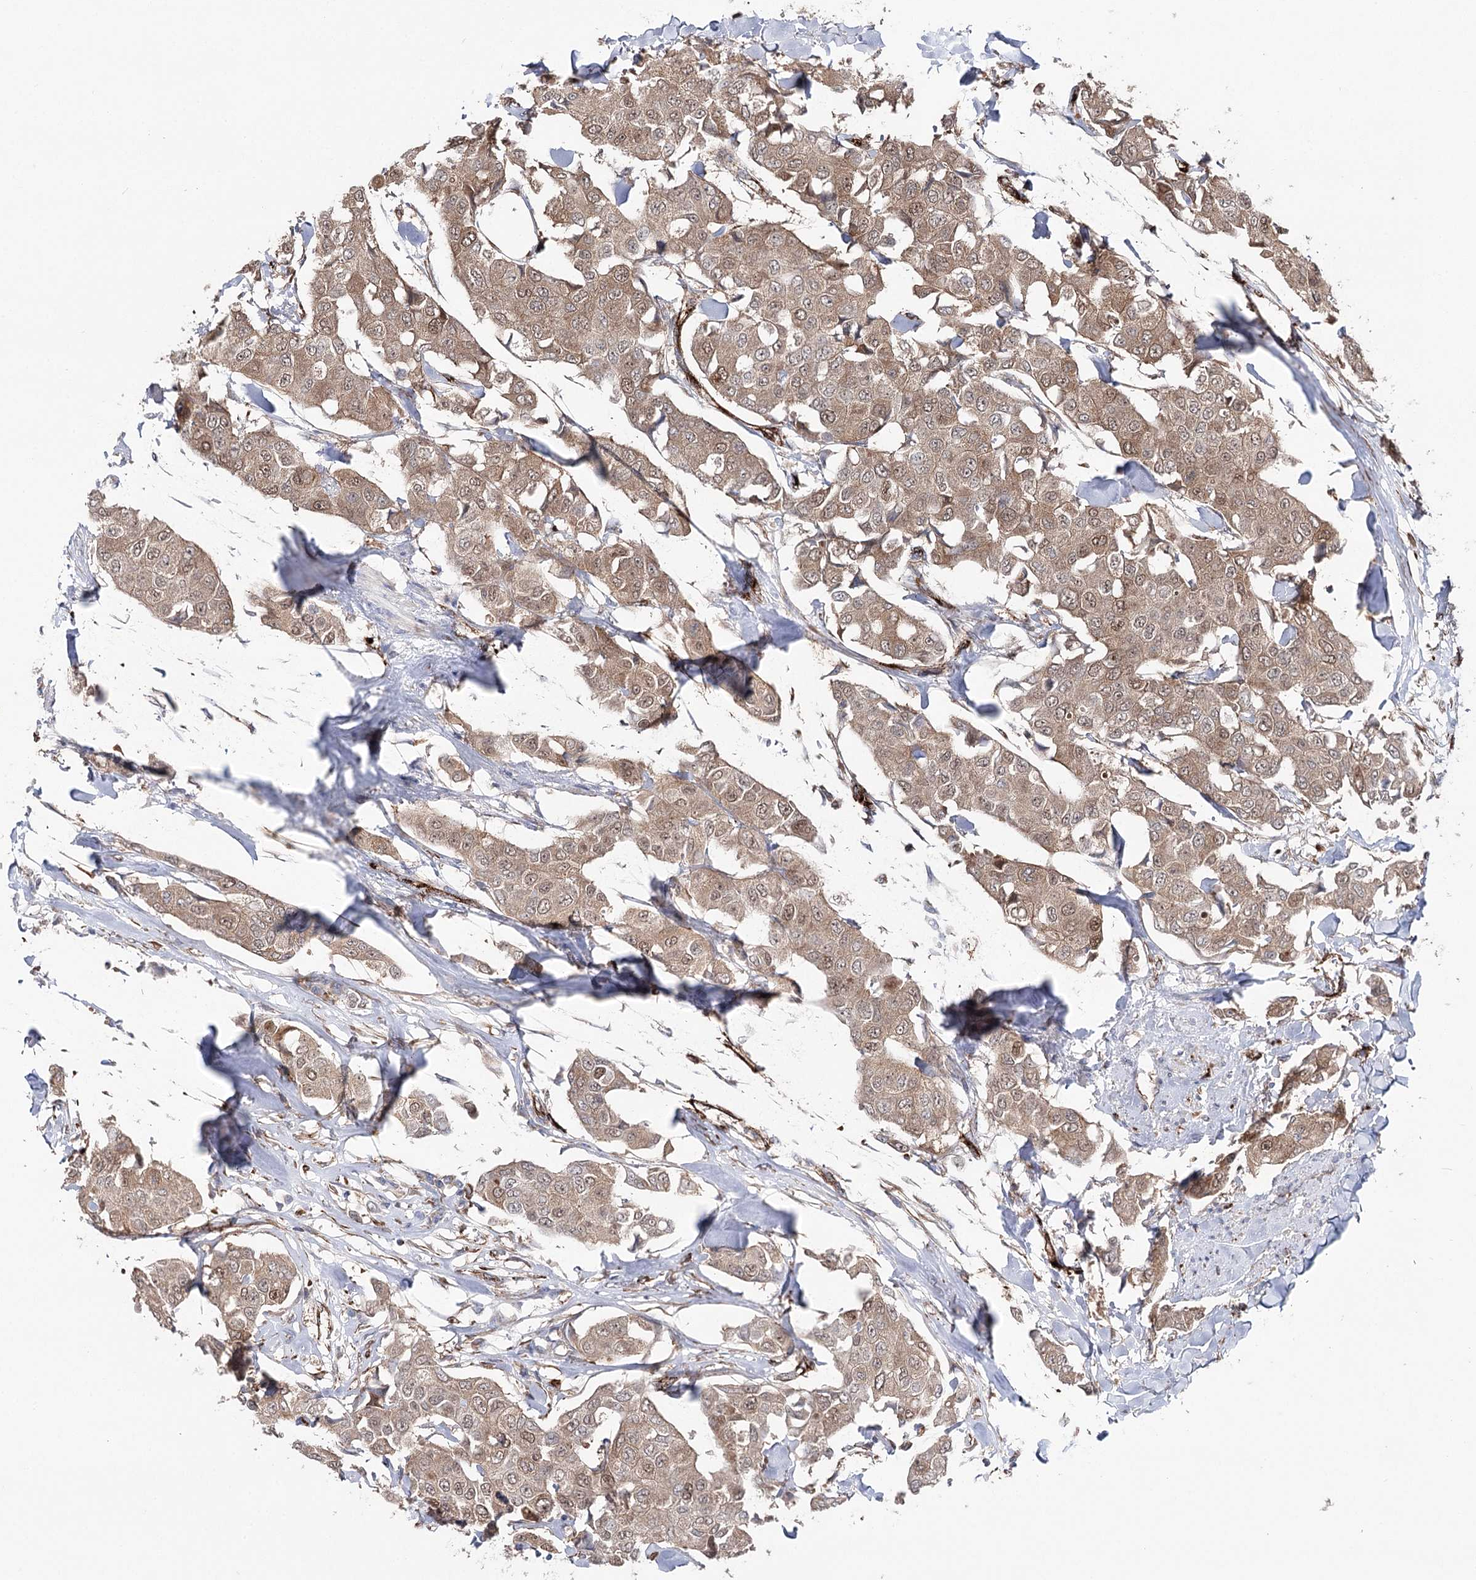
{"staining": {"intensity": "weak", "quantity": ">75%", "location": "cytoplasmic/membranous,nuclear"}, "tissue": "breast cancer", "cell_type": "Tumor cells", "image_type": "cancer", "snomed": [{"axis": "morphology", "description": "Duct carcinoma"}, {"axis": "topography", "description": "Breast"}], "caption": "A brown stain labels weak cytoplasmic/membranous and nuclear positivity of a protein in breast cancer (invasive ductal carcinoma) tumor cells.", "gene": "MIB1", "patient": {"sex": "female", "age": 80}}